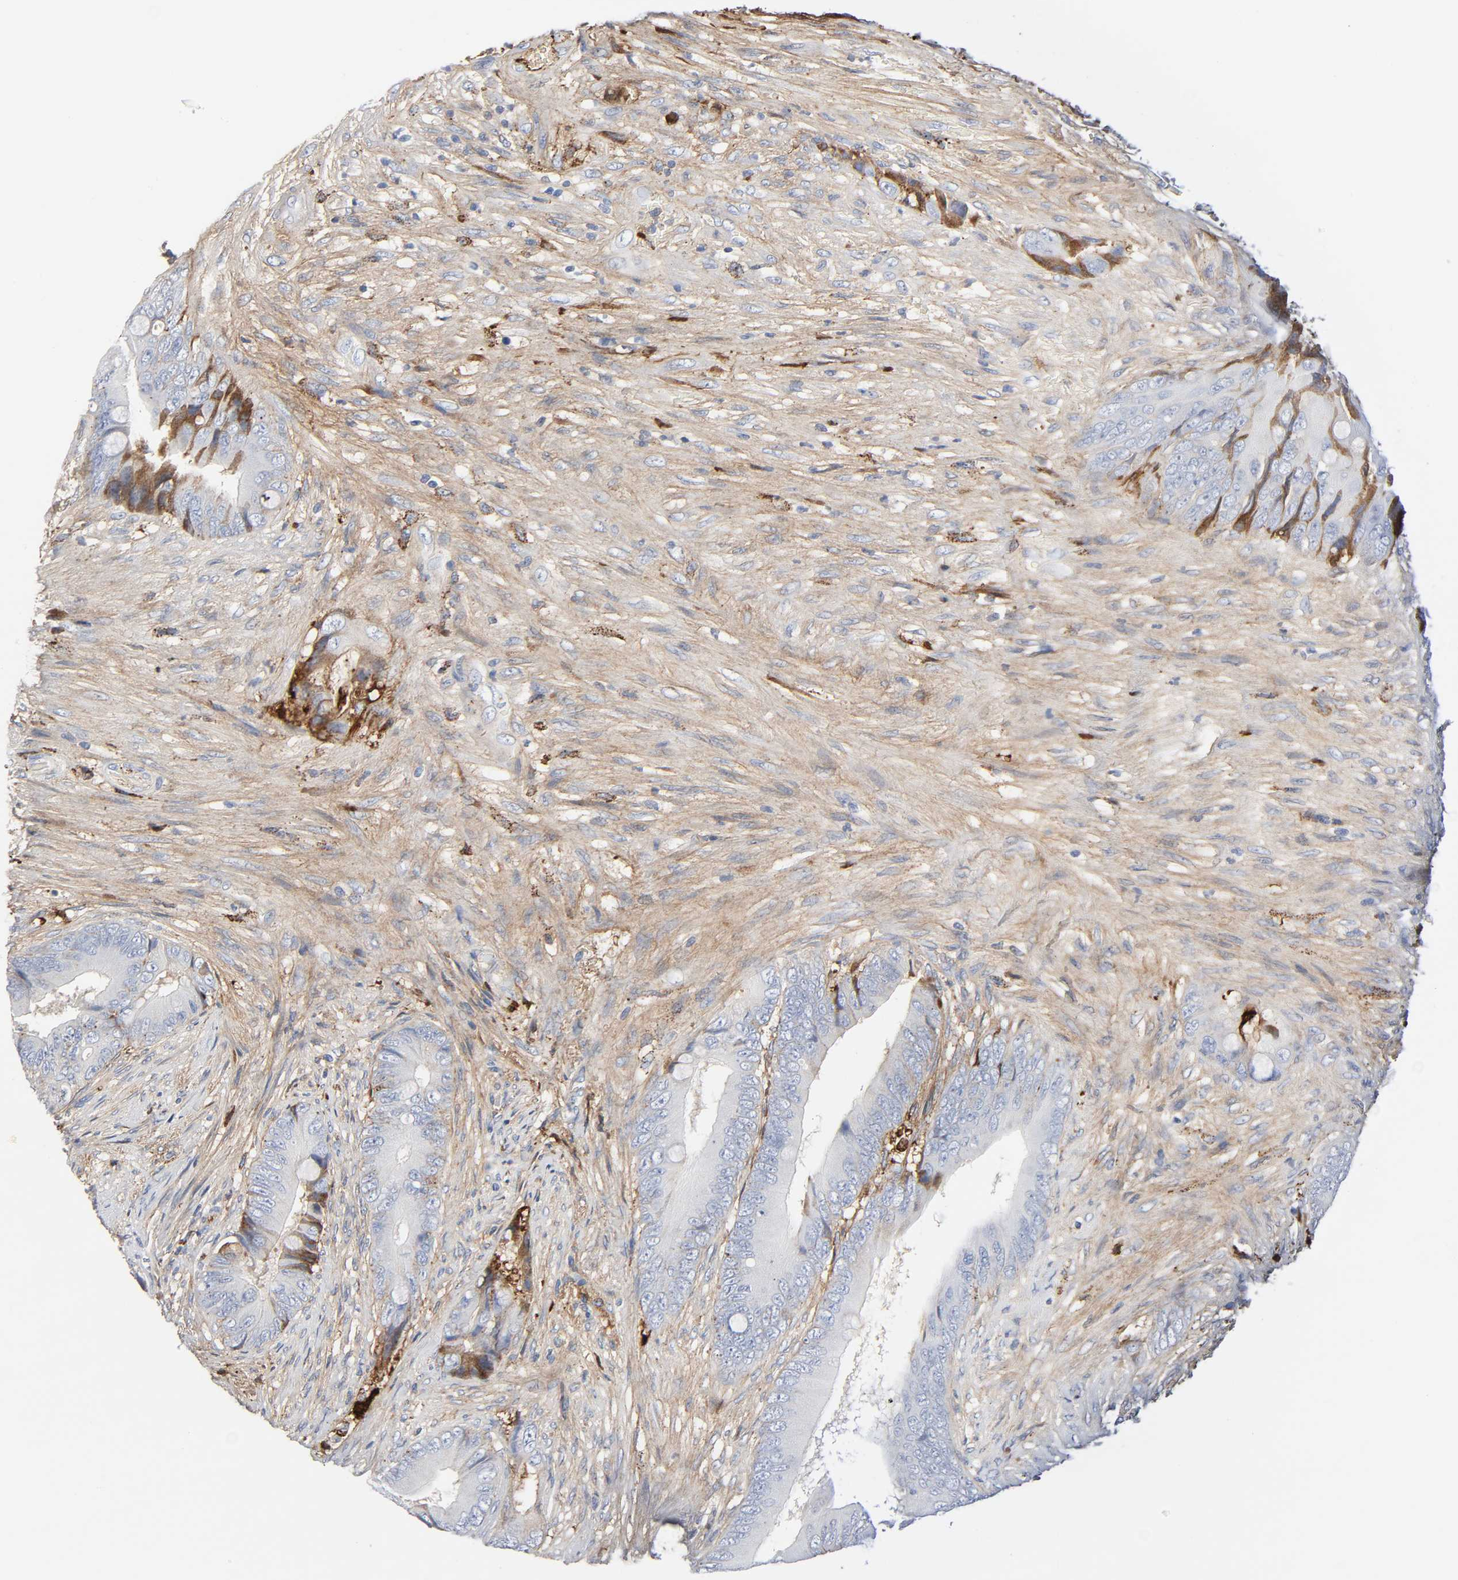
{"staining": {"intensity": "moderate", "quantity": "25%-75%", "location": "cytoplasmic/membranous"}, "tissue": "colorectal cancer", "cell_type": "Tumor cells", "image_type": "cancer", "snomed": [{"axis": "morphology", "description": "Adenocarcinoma, NOS"}, {"axis": "topography", "description": "Rectum"}], "caption": "Immunohistochemical staining of colorectal adenocarcinoma demonstrates medium levels of moderate cytoplasmic/membranous expression in about 25%-75% of tumor cells.", "gene": "C3", "patient": {"sex": "female", "age": 77}}